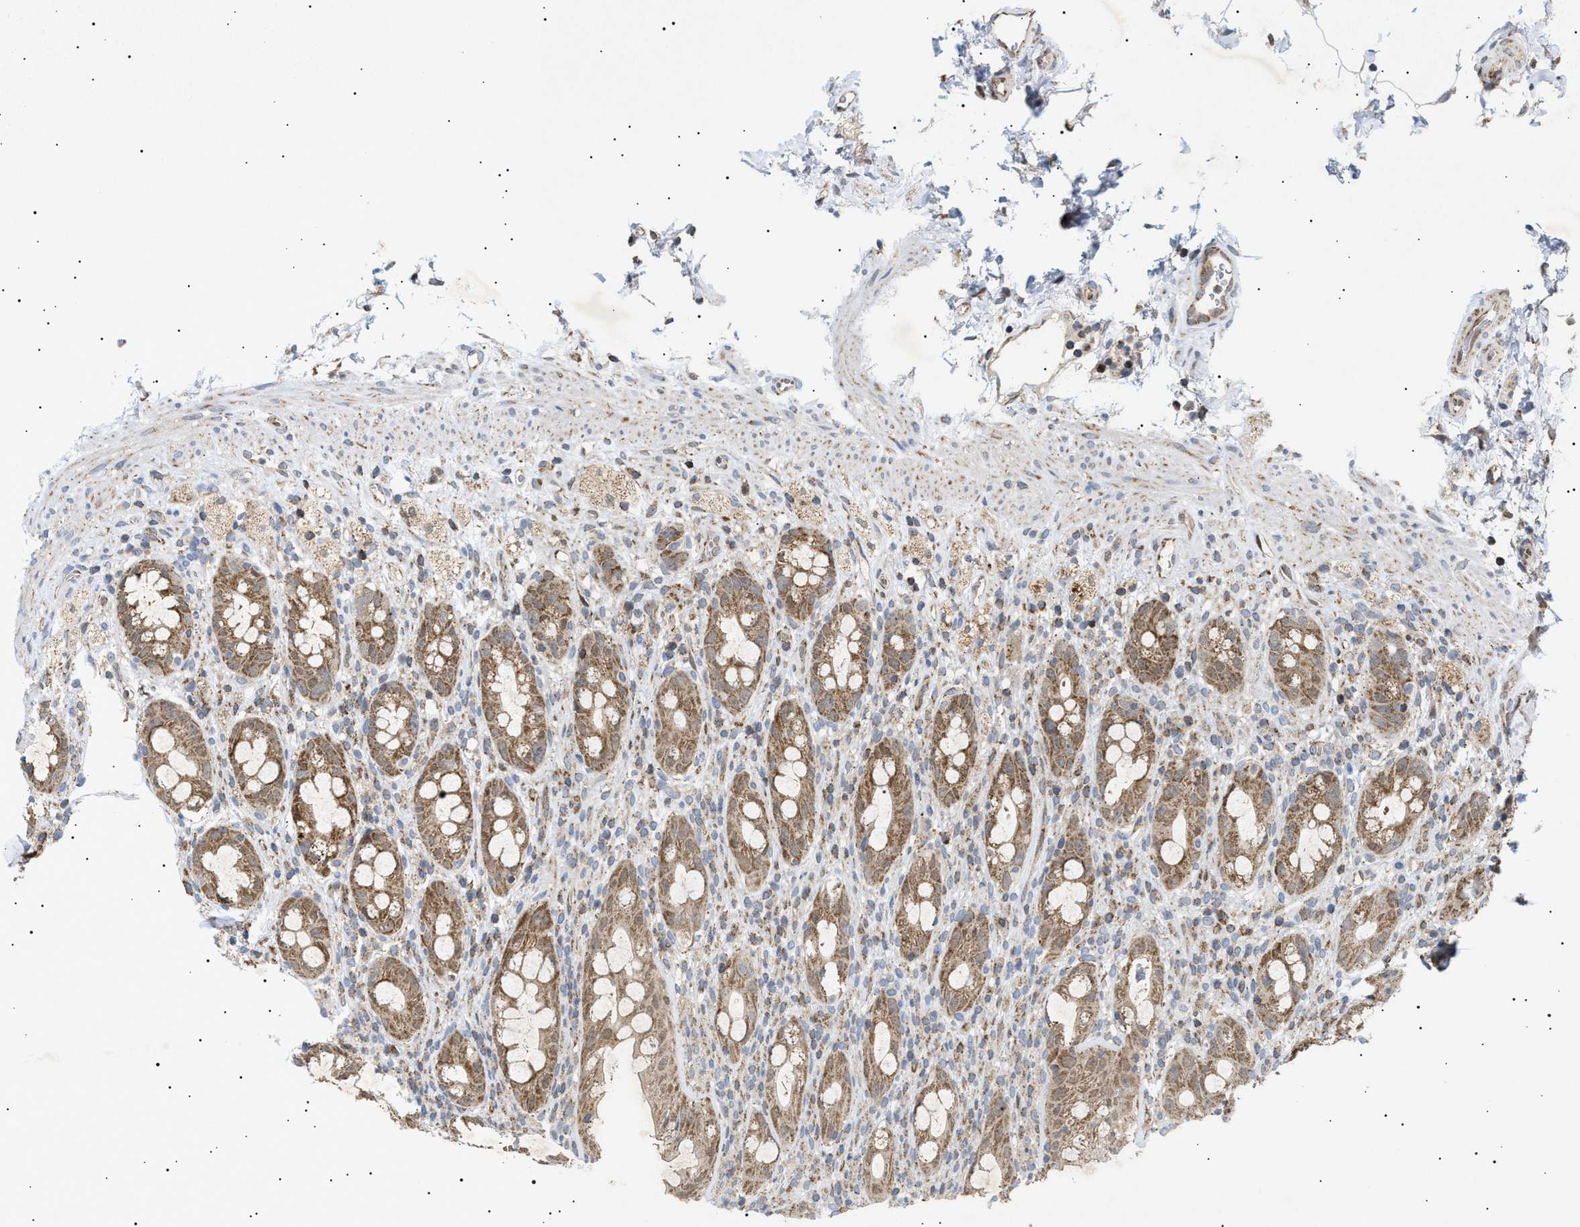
{"staining": {"intensity": "moderate", "quantity": ">75%", "location": "cytoplasmic/membranous"}, "tissue": "rectum", "cell_type": "Glandular cells", "image_type": "normal", "snomed": [{"axis": "morphology", "description": "Normal tissue, NOS"}, {"axis": "topography", "description": "Rectum"}], "caption": "Glandular cells demonstrate medium levels of moderate cytoplasmic/membranous staining in approximately >75% of cells in unremarkable rectum.", "gene": "SIRT5", "patient": {"sex": "male", "age": 44}}